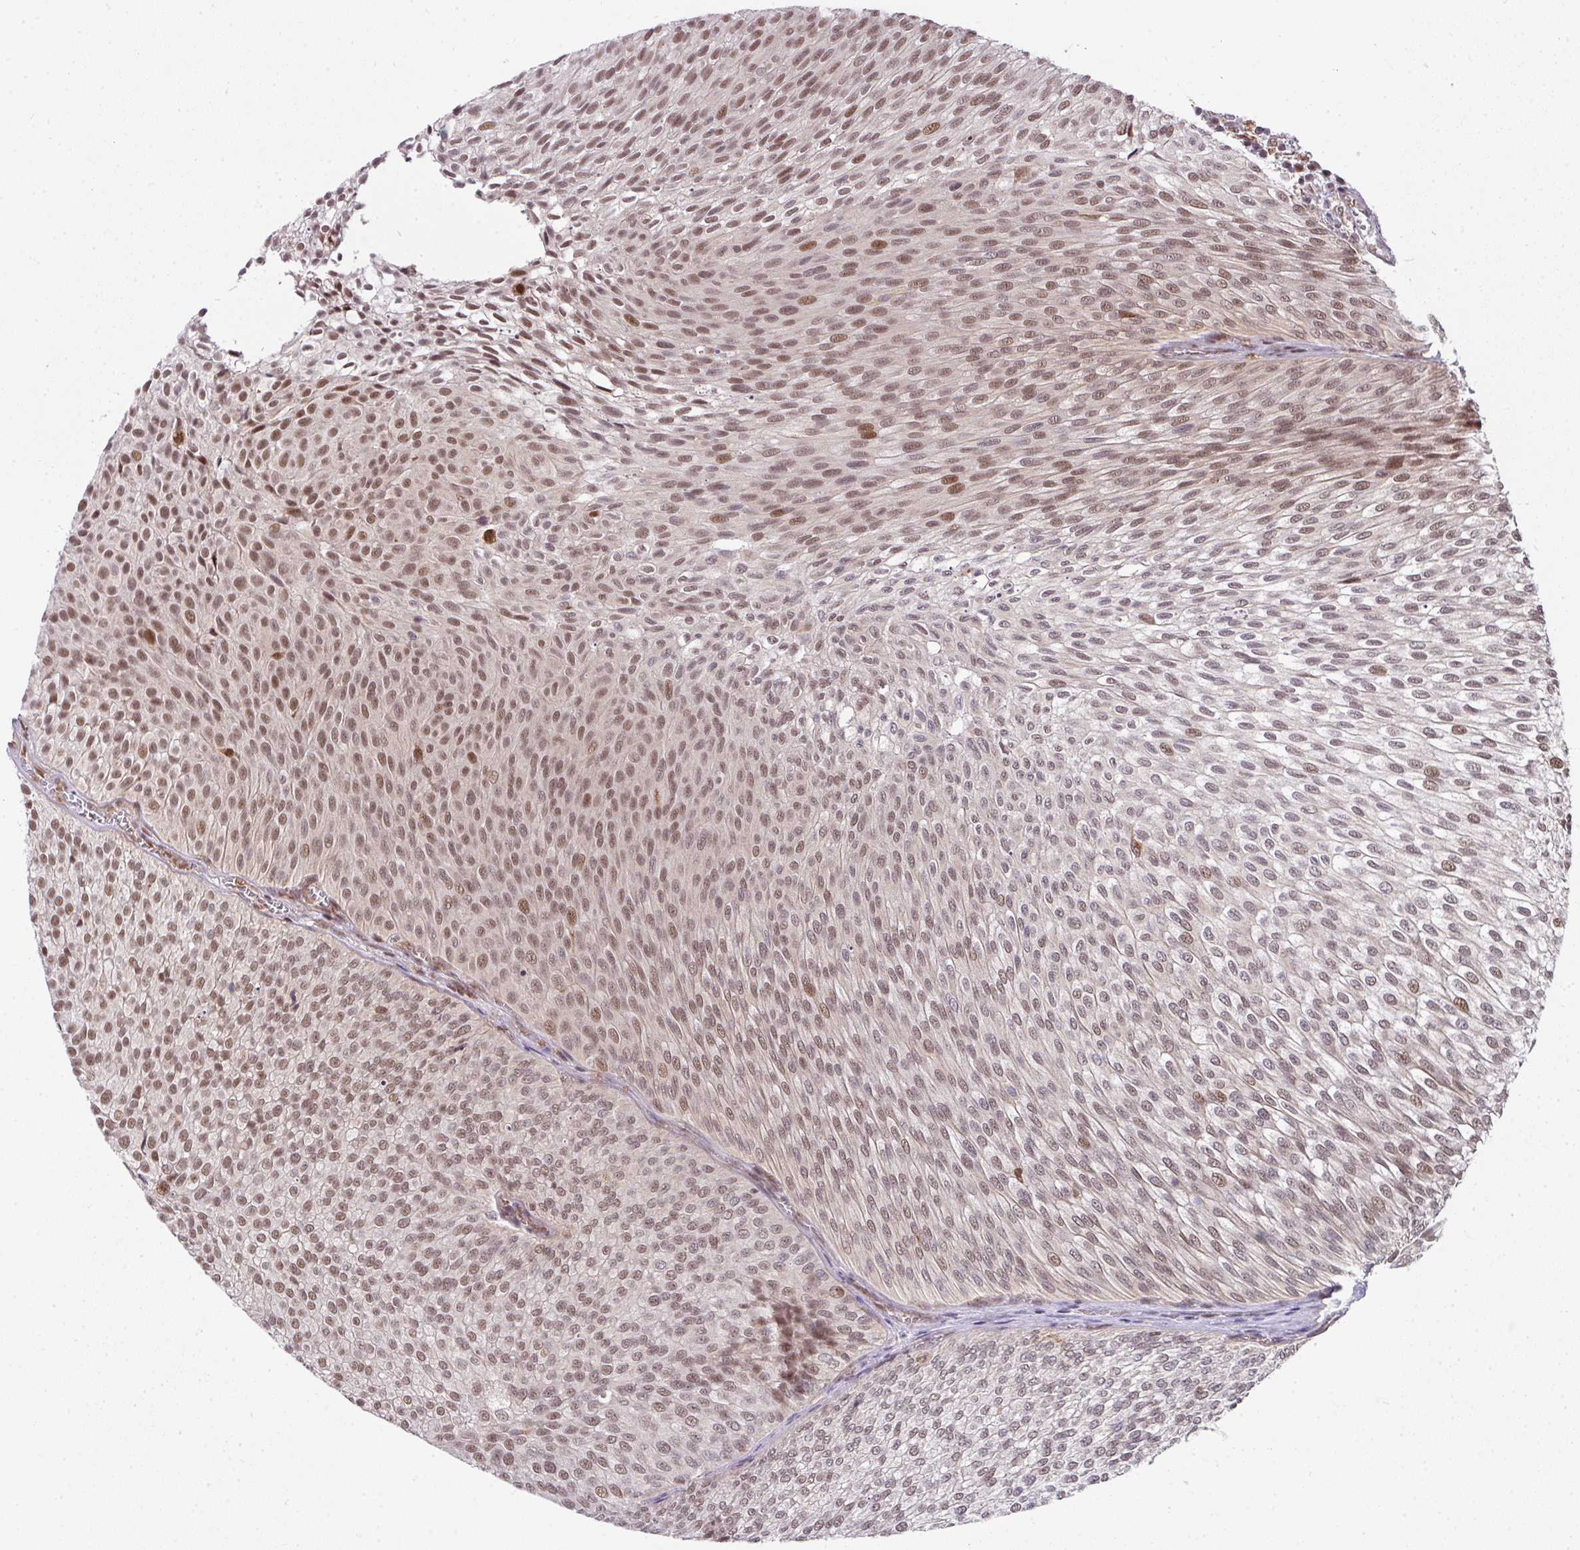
{"staining": {"intensity": "moderate", "quantity": "25%-75%", "location": "nuclear"}, "tissue": "urothelial cancer", "cell_type": "Tumor cells", "image_type": "cancer", "snomed": [{"axis": "morphology", "description": "Urothelial carcinoma, Low grade"}, {"axis": "topography", "description": "Urinary bladder"}], "caption": "Urothelial carcinoma (low-grade) tissue shows moderate nuclear expression in about 25%-75% of tumor cells (DAB IHC with brightfield microscopy, high magnification).", "gene": "PLK1", "patient": {"sex": "male", "age": 91}}